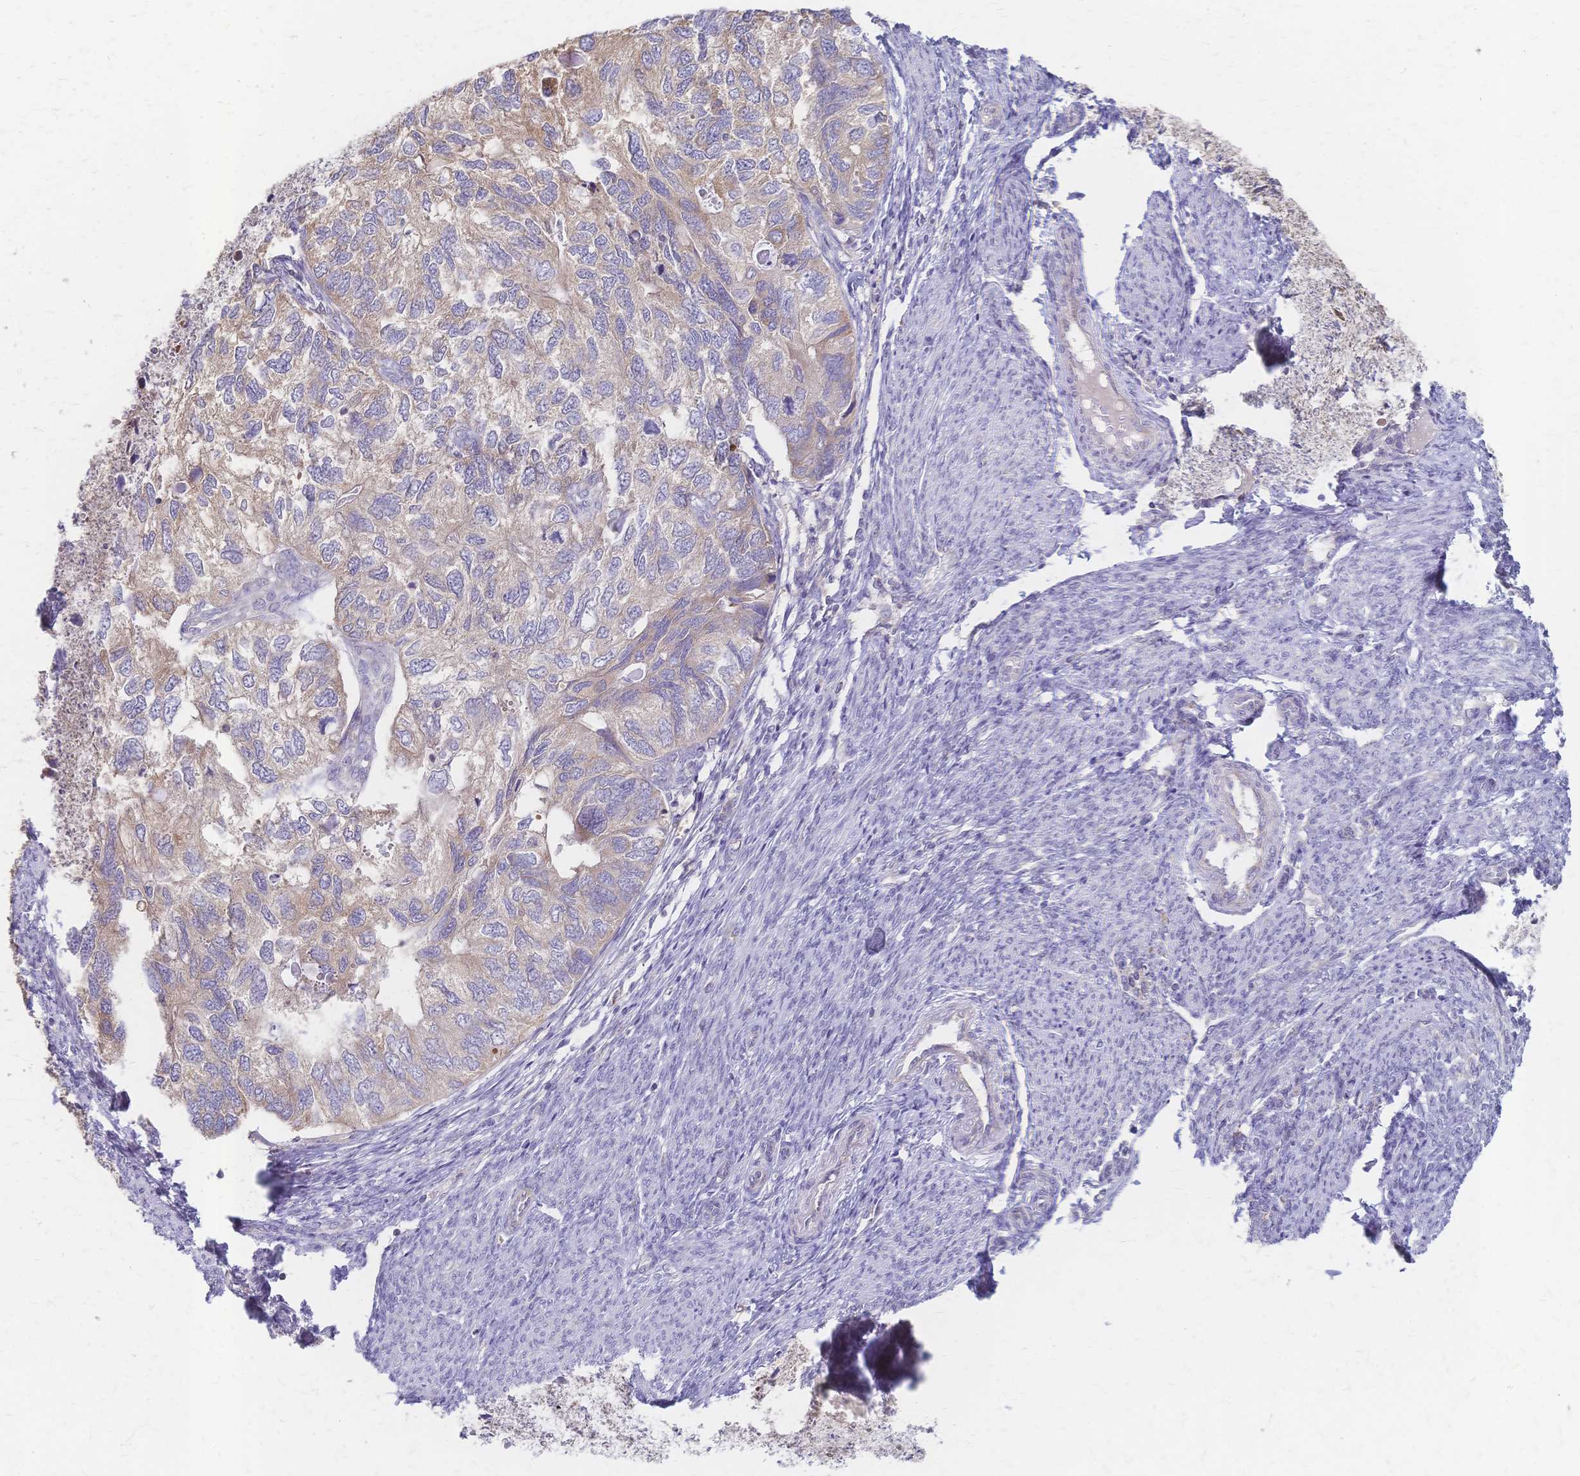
{"staining": {"intensity": "weak", "quantity": ">75%", "location": "cytoplasmic/membranous"}, "tissue": "endometrial cancer", "cell_type": "Tumor cells", "image_type": "cancer", "snomed": [{"axis": "morphology", "description": "Carcinoma, NOS"}, {"axis": "topography", "description": "Uterus"}], "caption": "Protein staining of endometrial cancer tissue exhibits weak cytoplasmic/membranous staining in approximately >75% of tumor cells.", "gene": "CYB5A", "patient": {"sex": "female", "age": 76}}